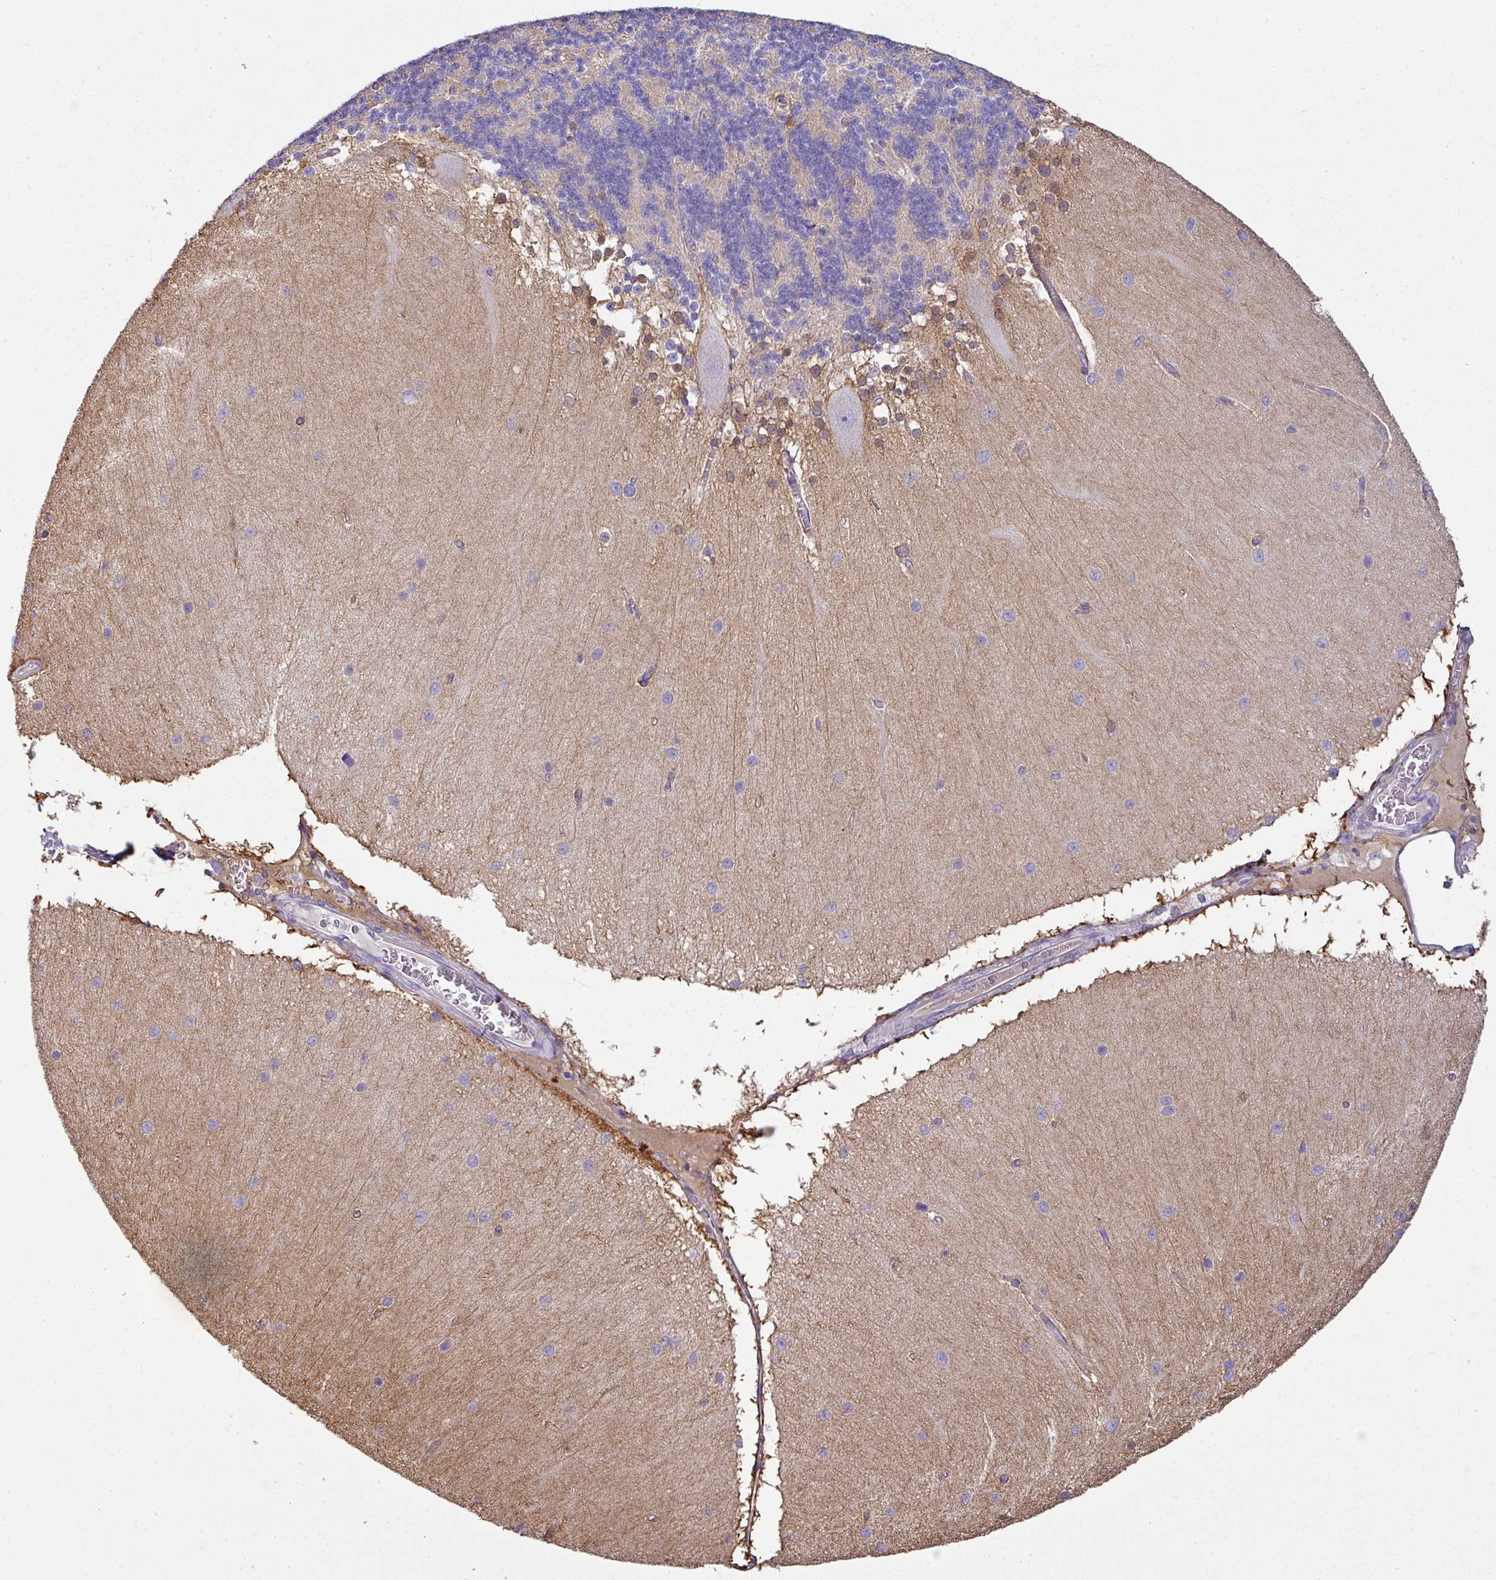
{"staining": {"intensity": "negative", "quantity": "none", "location": "none"}, "tissue": "cerebellum", "cell_type": "Cells in granular layer", "image_type": "normal", "snomed": [{"axis": "morphology", "description": "Normal tissue, NOS"}, {"axis": "topography", "description": "Cerebellum"}], "caption": "Immunohistochemistry image of benign cerebellum: human cerebellum stained with DAB (3,3'-diaminobenzidine) reveals no significant protein expression in cells in granular layer. (Immunohistochemistry (ihc), brightfield microscopy, high magnification).", "gene": "PALS2", "patient": {"sex": "female", "age": 54}}